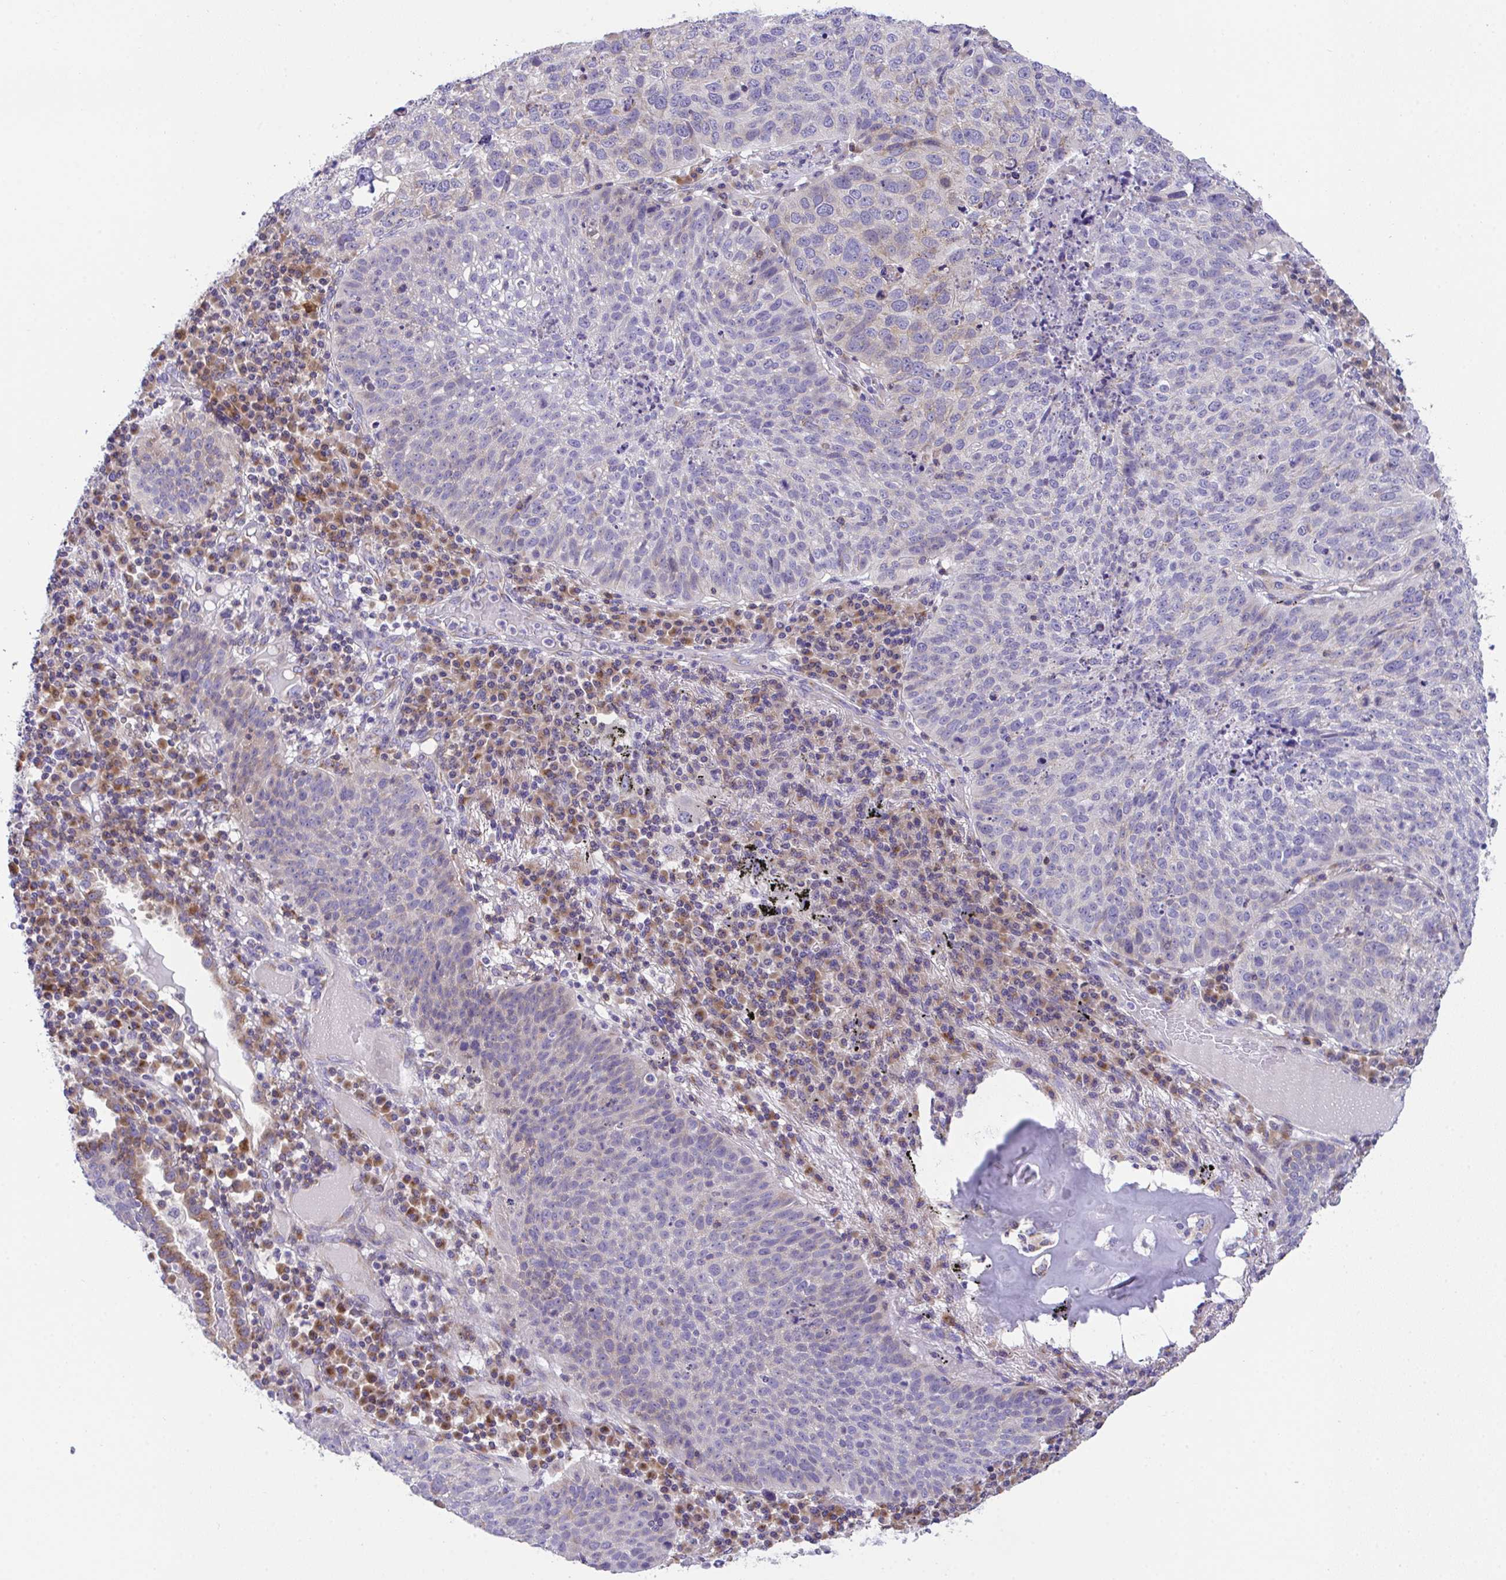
{"staining": {"intensity": "weak", "quantity": "<25%", "location": "cytoplasmic/membranous"}, "tissue": "lung cancer", "cell_type": "Tumor cells", "image_type": "cancer", "snomed": [{"axis": "morphology", "description": "Squamous cell carcinoma, NOS"}, {"axis": "topography", "description": "Lung"}], "caption": "High magnification brightfield microscopy of squamous cell carcinoma (lung) stained with DAB (3,3'-diaminobenzidine) (brown) and counterstained with hematoxylin (blue): tumor cells show no significant staining.", "gene": "MIA3", "patient": {"sex": "male", "age": 63}}